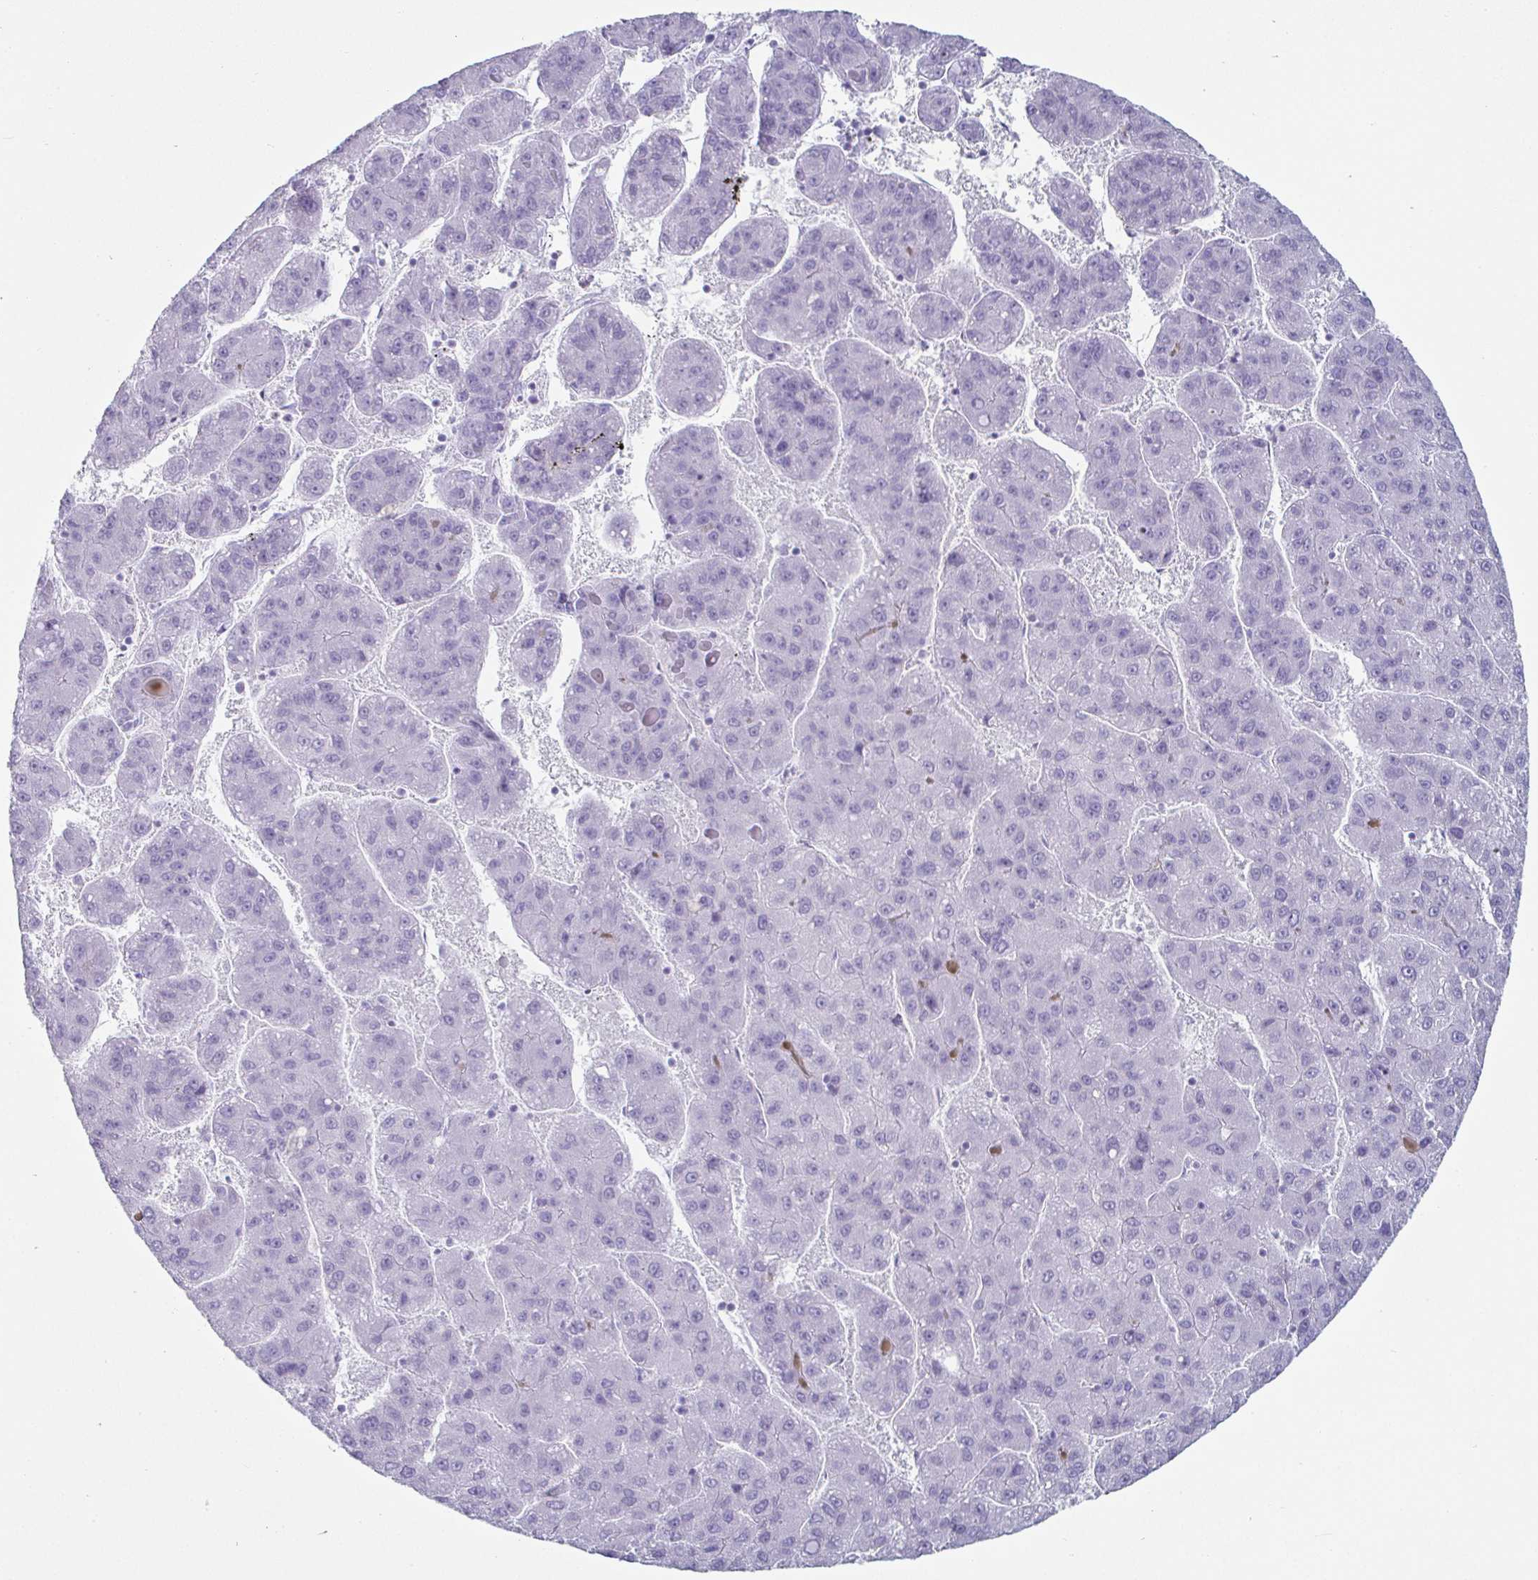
{"staining": {"intensity": "negative", "quantity": "none", "location": "none"}, "tissue": "liver cancer", "cell_type": "Tumor cells", "image_type": "cancer", "snomed": [{"axis": "morphology", "description": "Carcinoma, Hepatocellular, NOS"}, {"axis": "topography", "description": "Liver"}], "caption": "IHC of human hepatocellular carcinoma (liver) demonstrates no positivity in tumor cells.", "gene": "CREG2", "patient": {"sex": "female", "age": 82}}